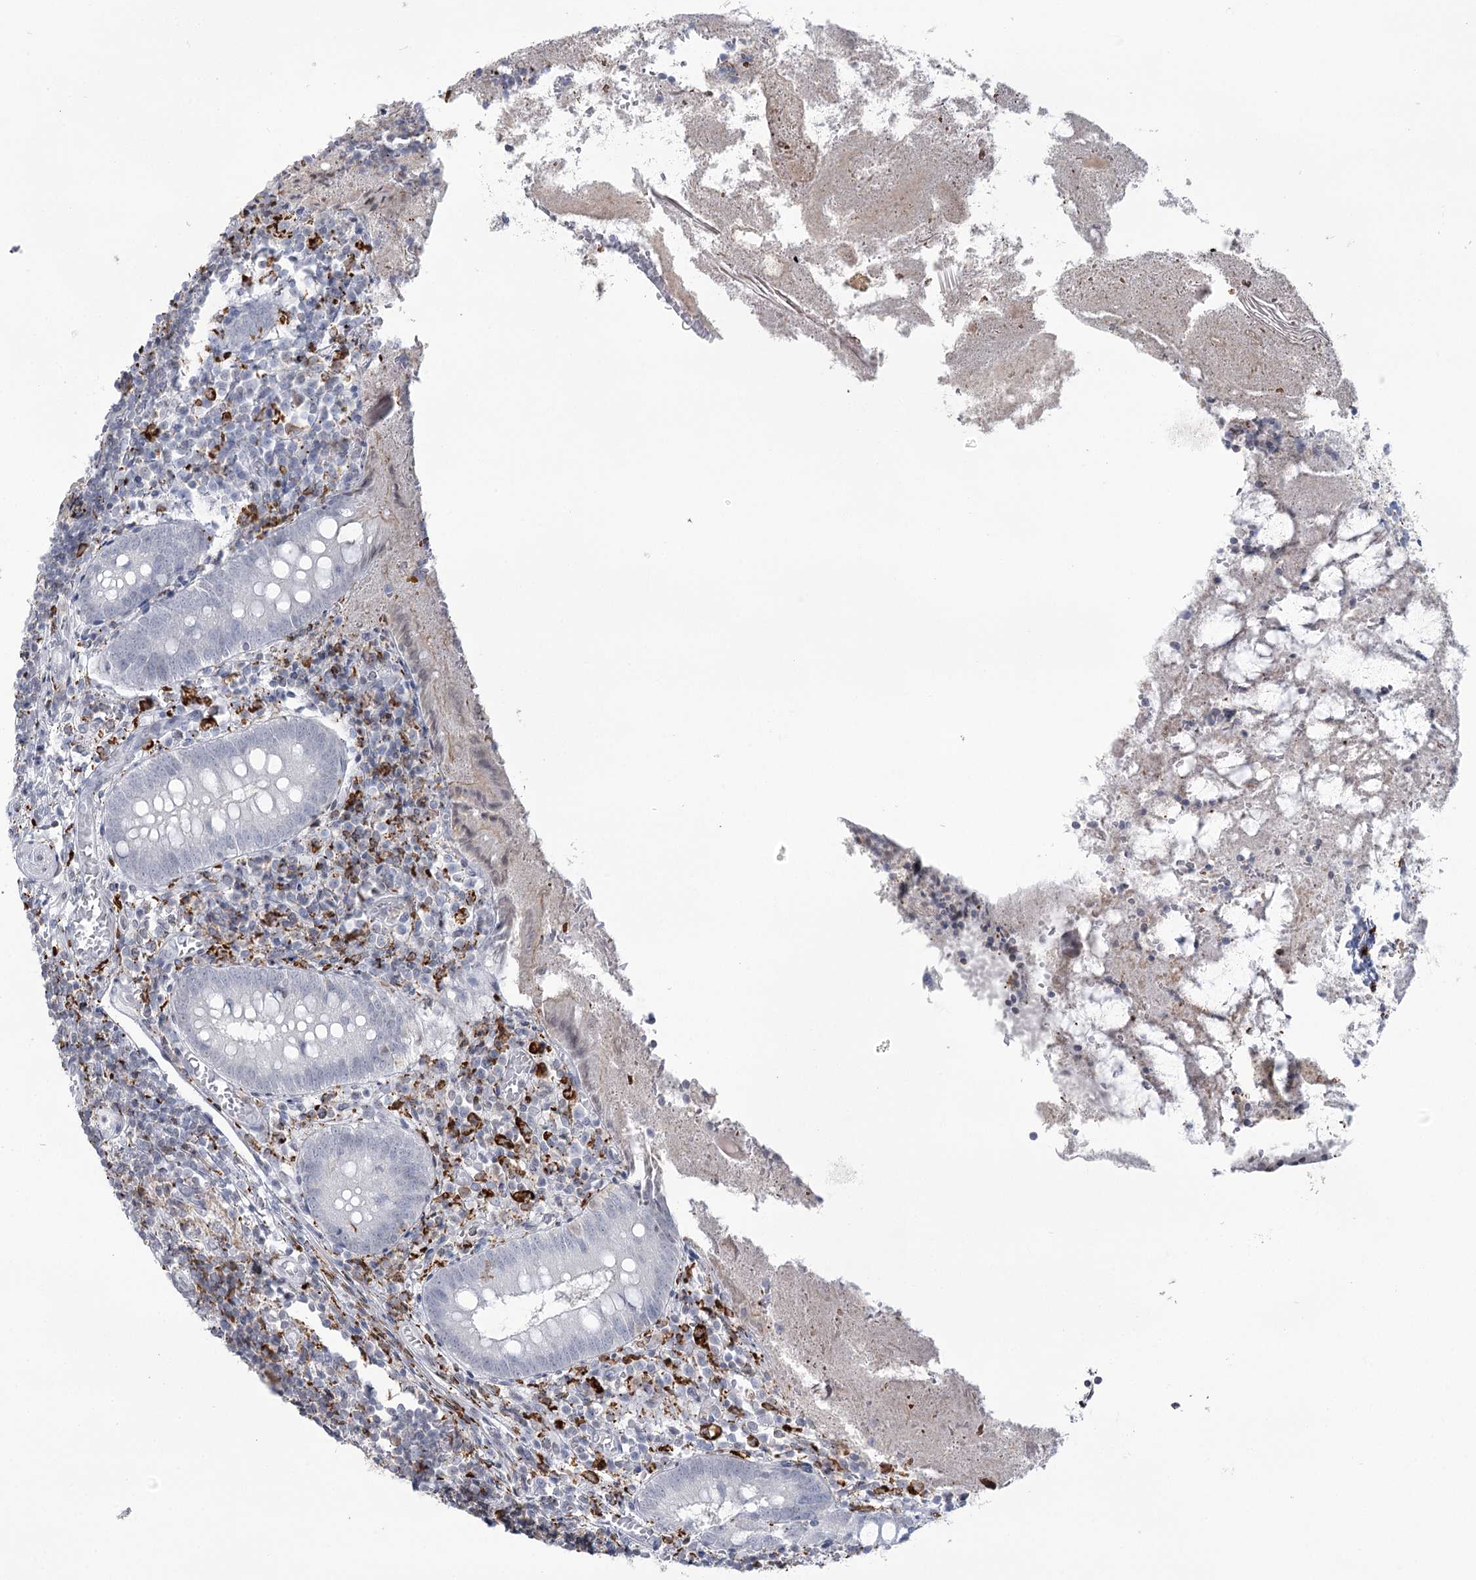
{"staining": {"intensity": "negative", "quantity": "none", "location": "none"}, "tissue": "appendix", "cell_type": "Glandular cells", "image_type": "normal", "snomed": [{"axis": "morphology", "description": "Normal tissue, NOS"}, {"axis": "topography", "description": "Appendix"}], "caption": "Protein analysis of normal appendix reveals no significant positivity in glandular cells.", "gene": "C11orf1", "patient": {"sex": "female", "age": 17}}